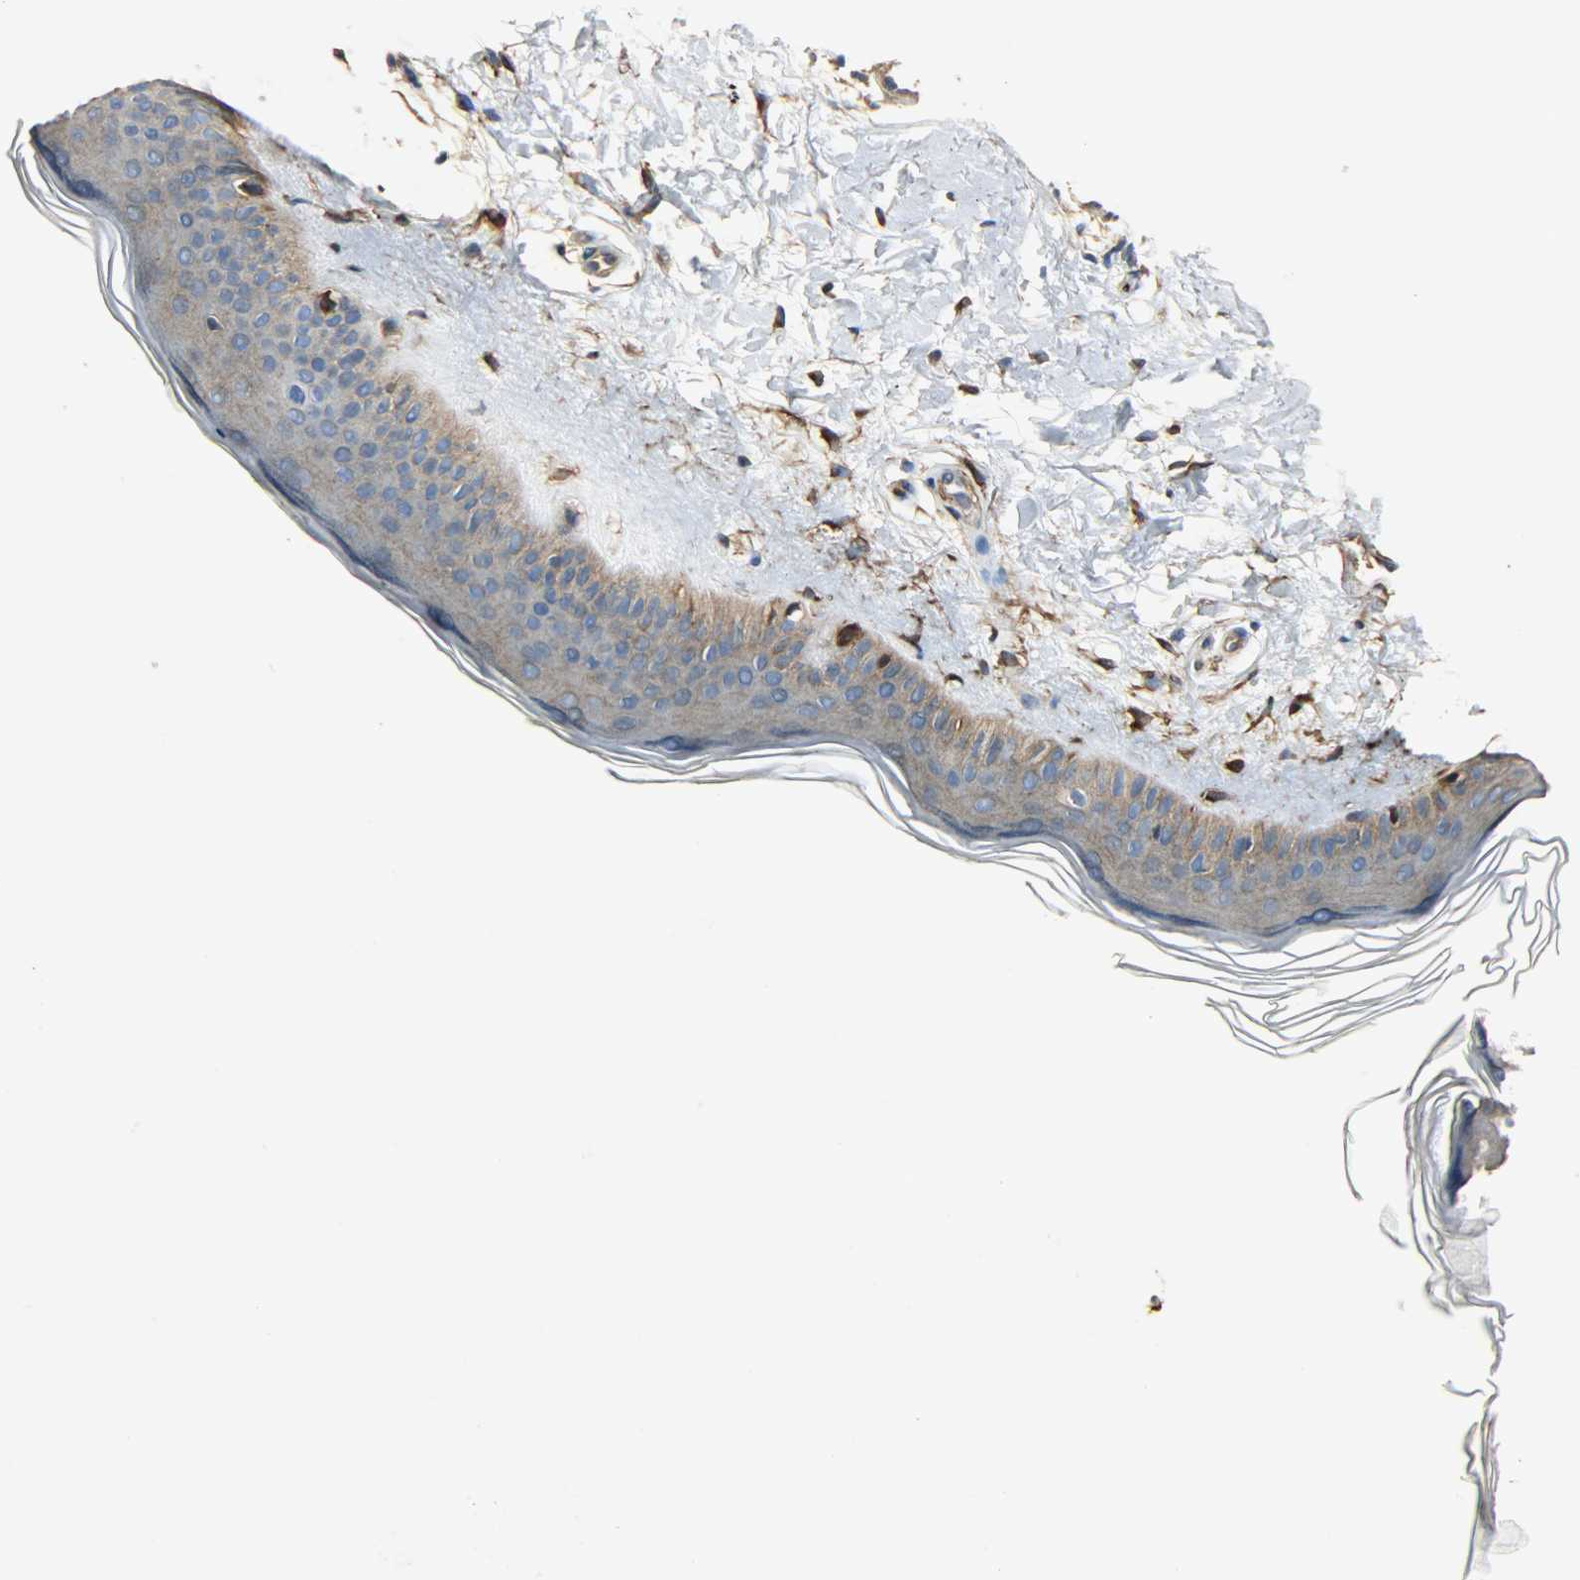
{"staining": {"intensity": "strong", "quantity": ">75%", "location": "cytoplasmic/membranous"}, "tissue": "skin", "cell_type": "Fibroblasts", "image_type": "normal", "snomed": [{"axis": "morphology", "description": "Normal tissue, NOS"}, {"axis": "topography", "description": "Skin"}], "caption": "Strong cytoplasmic/membranous expression is seen in about >75% of fibroblasts in unremarkable skin.", "gene": "C1orf198", "patient": {"sex": "female", "age": 19}}